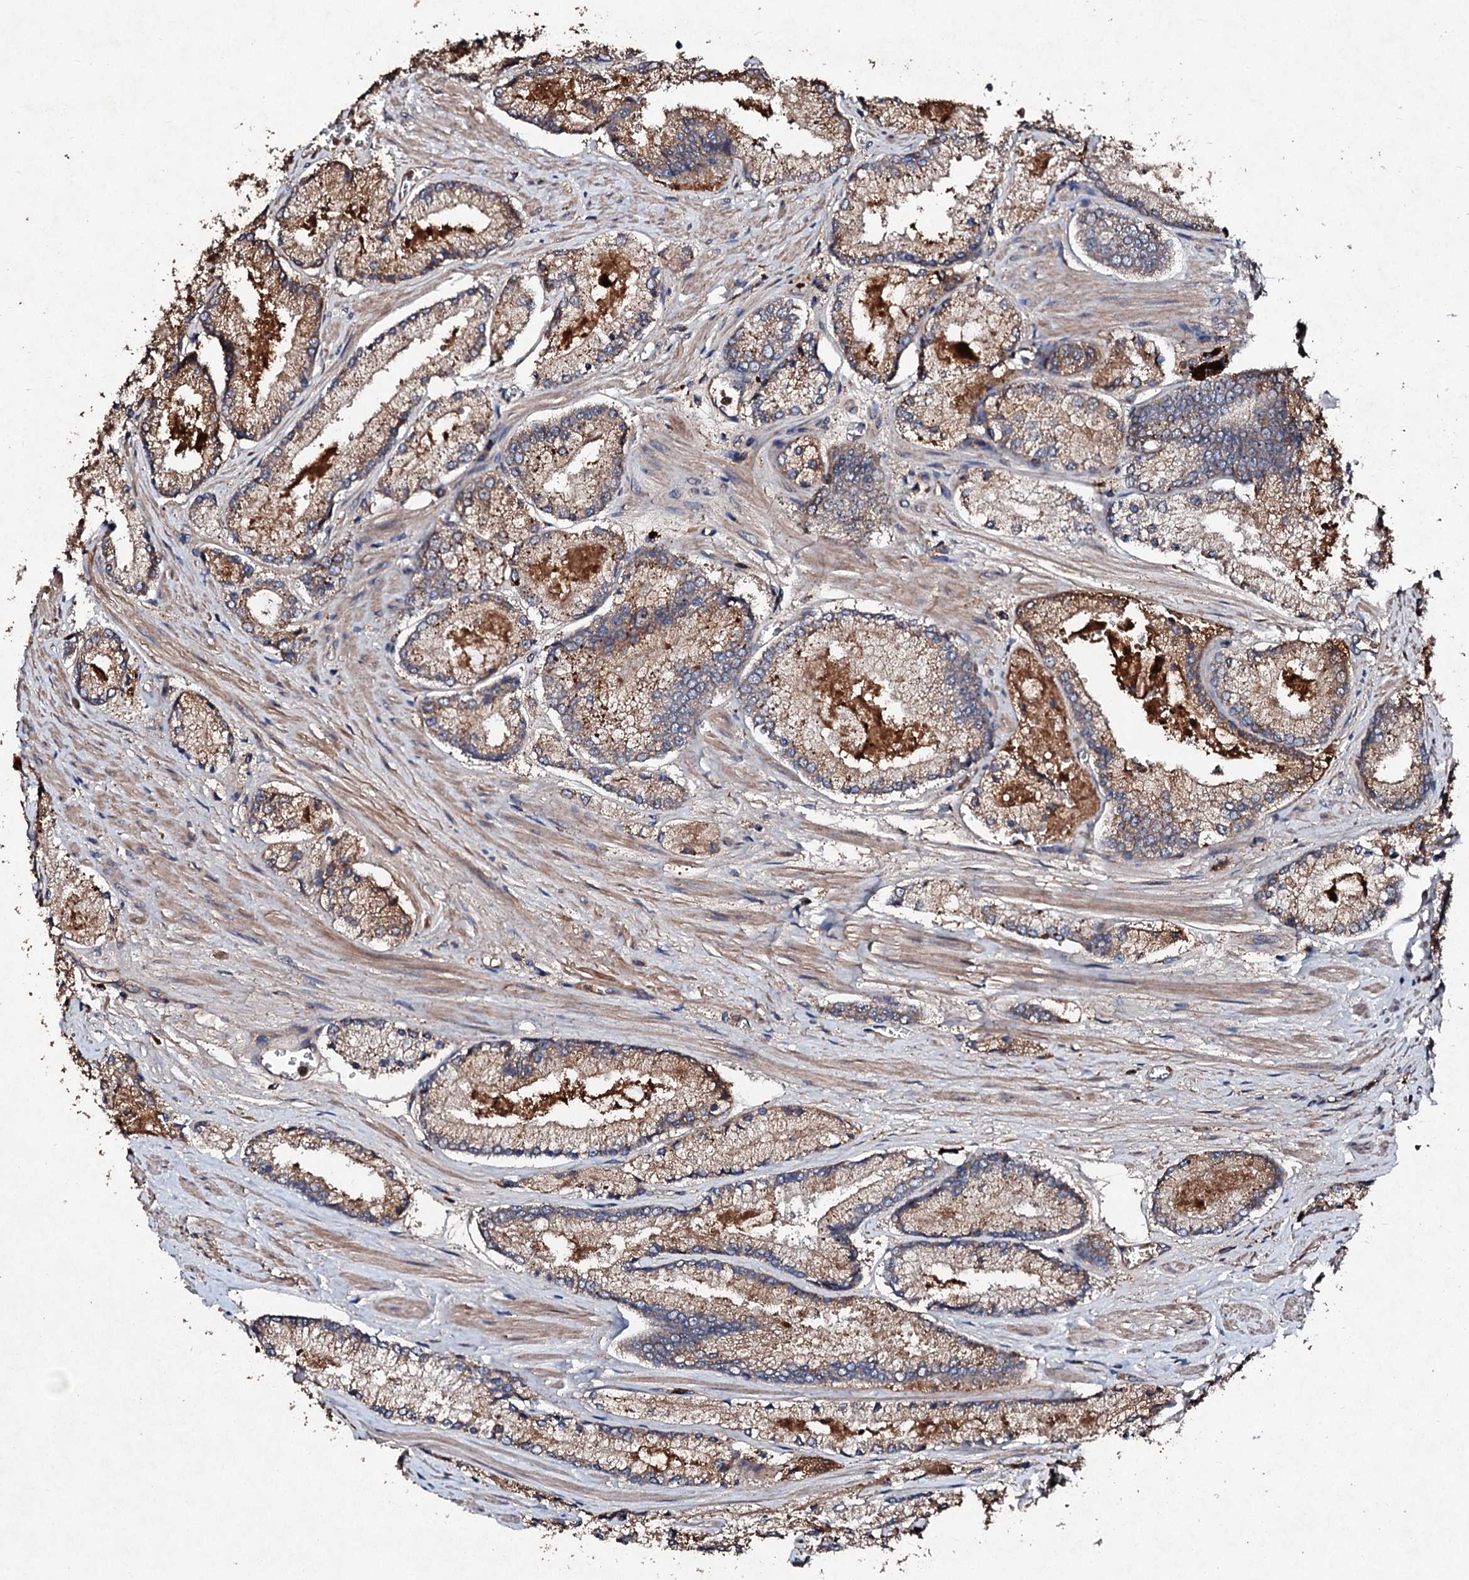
{"staining": {"intensity": "moderate", "quantity": ">75%", "location": "cytoplasmic/membranous"}, "tissue": "prostate cancer", "cell_type": "Tumor cells", "image_type": "cancer", "snomed": [{"axis": "morphology", "description": "Adenocarcinoma, Low grade"}, {"axis": "topography", "description": "Prostate"}], "caption": "Immunohistochemical staining of human prostate cancer (low-grade adenocarcinoma) exhibits moderate cytoplasmic/membranous protein staining in about >75% of tumor cells. Using DAB (3,3'-diaminobenzidine) (brown) and hematoxylin (blue) stains, captured at high magnification using brightfield microscopy.", "gene": "KERA", "patient": {"sex": "male", "age": 74}}